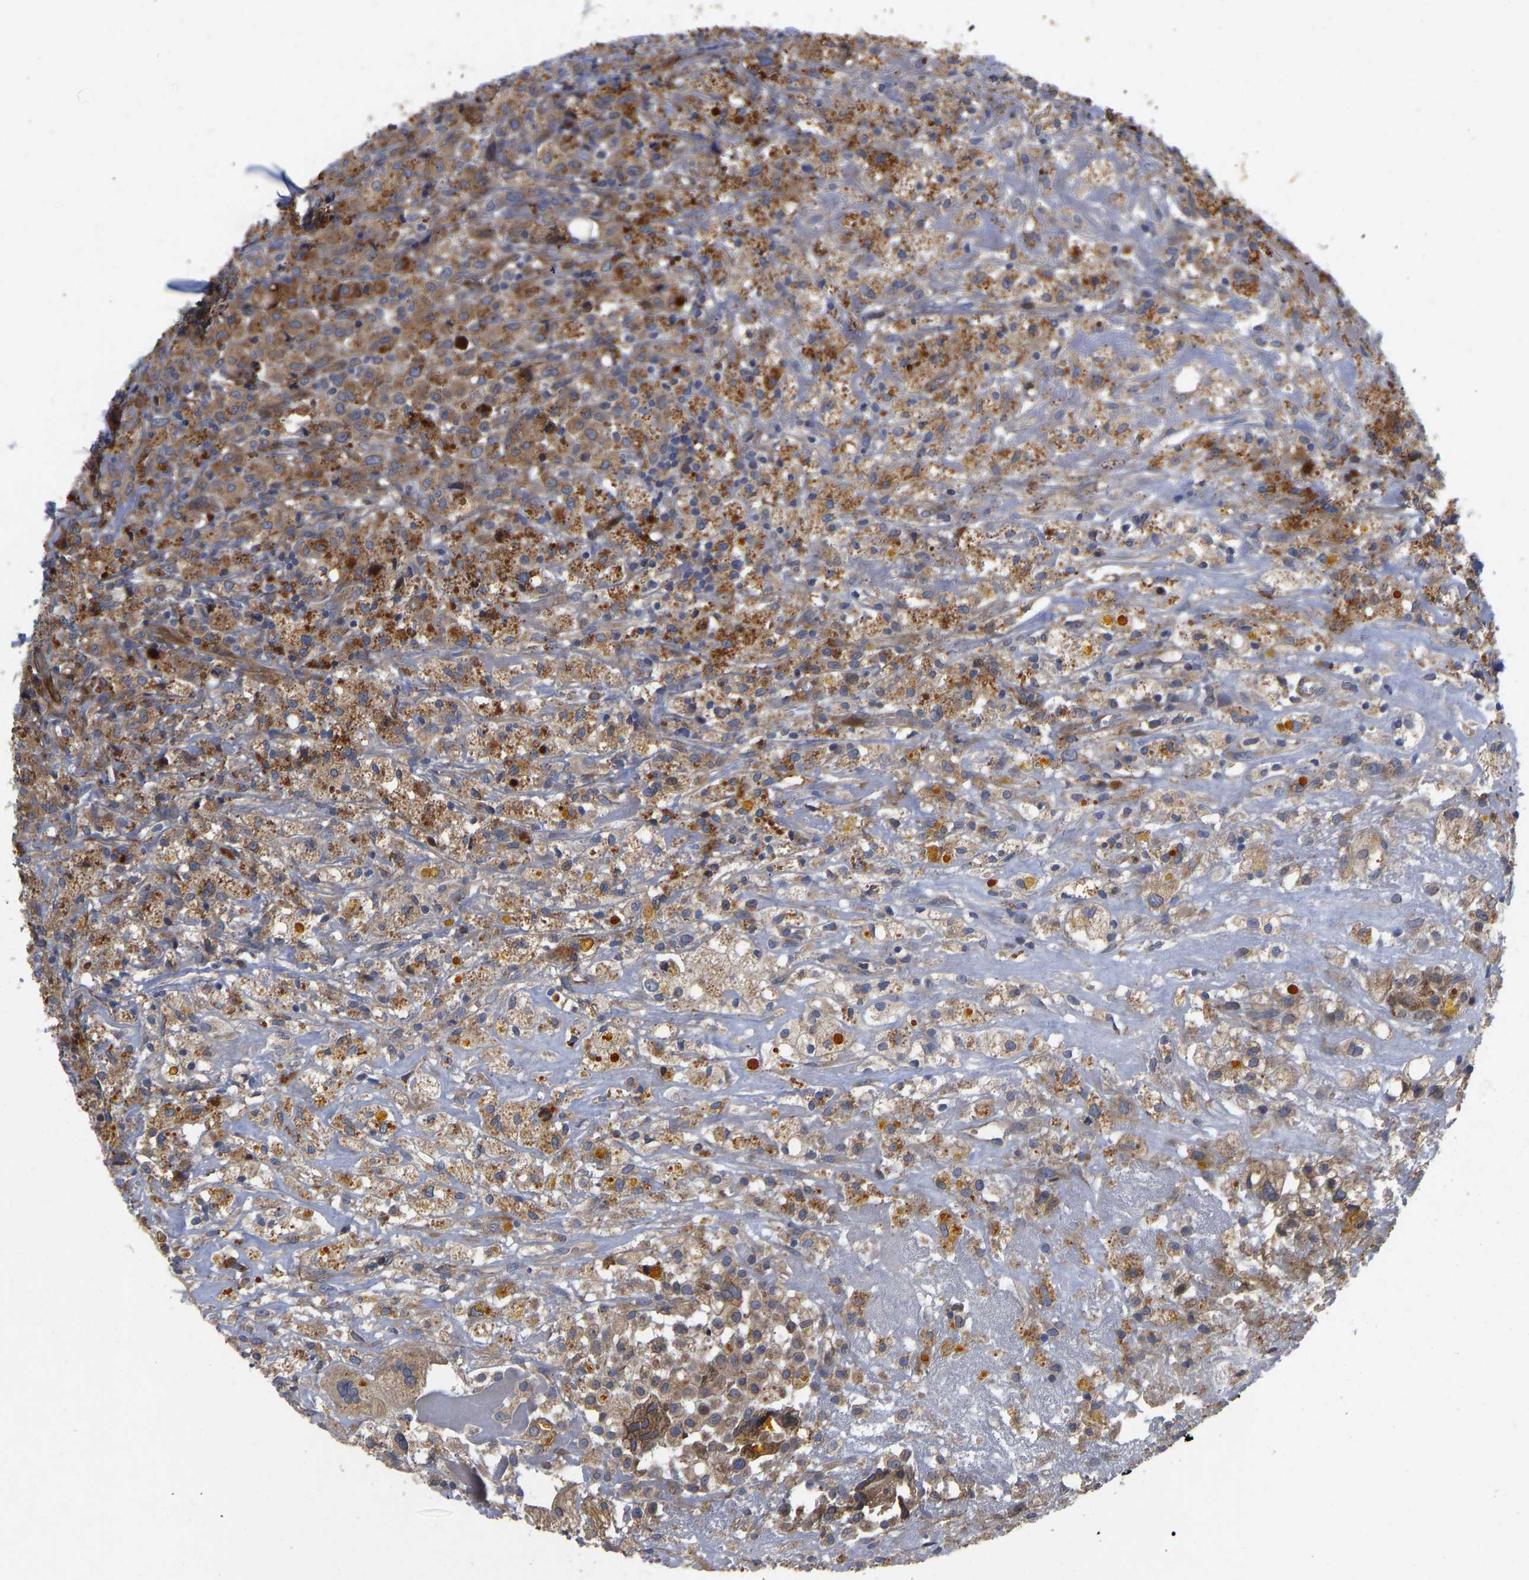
{"staining": {"intensity": "moderate", "quantity": ">75%", "location": "cytoplasmic/membranous"}, "tissue": "testis cancer", "cell_type": "Tumor cells", "image_type": "cancer", "snomed": [{"axis": "morphology", "description": "Carcinoma, Embryonal, NOS"}, {"axis": "topography", "description": "Testis"}], "caption": "Testis embryonal carcinoma tissue reveals moderate cytoplasmic/membranous positivity in about >75% of tumor cells, visualized by immunohistochemistry. The protein of interest is stained brown, and the nuclei are stained in blue (DAB (3,3'-diaminobenzidine) IHC with brightfield microscopy, high magnification).", "gene": "TMEM38B", "patient": {"sex": "male", "age": 2}}